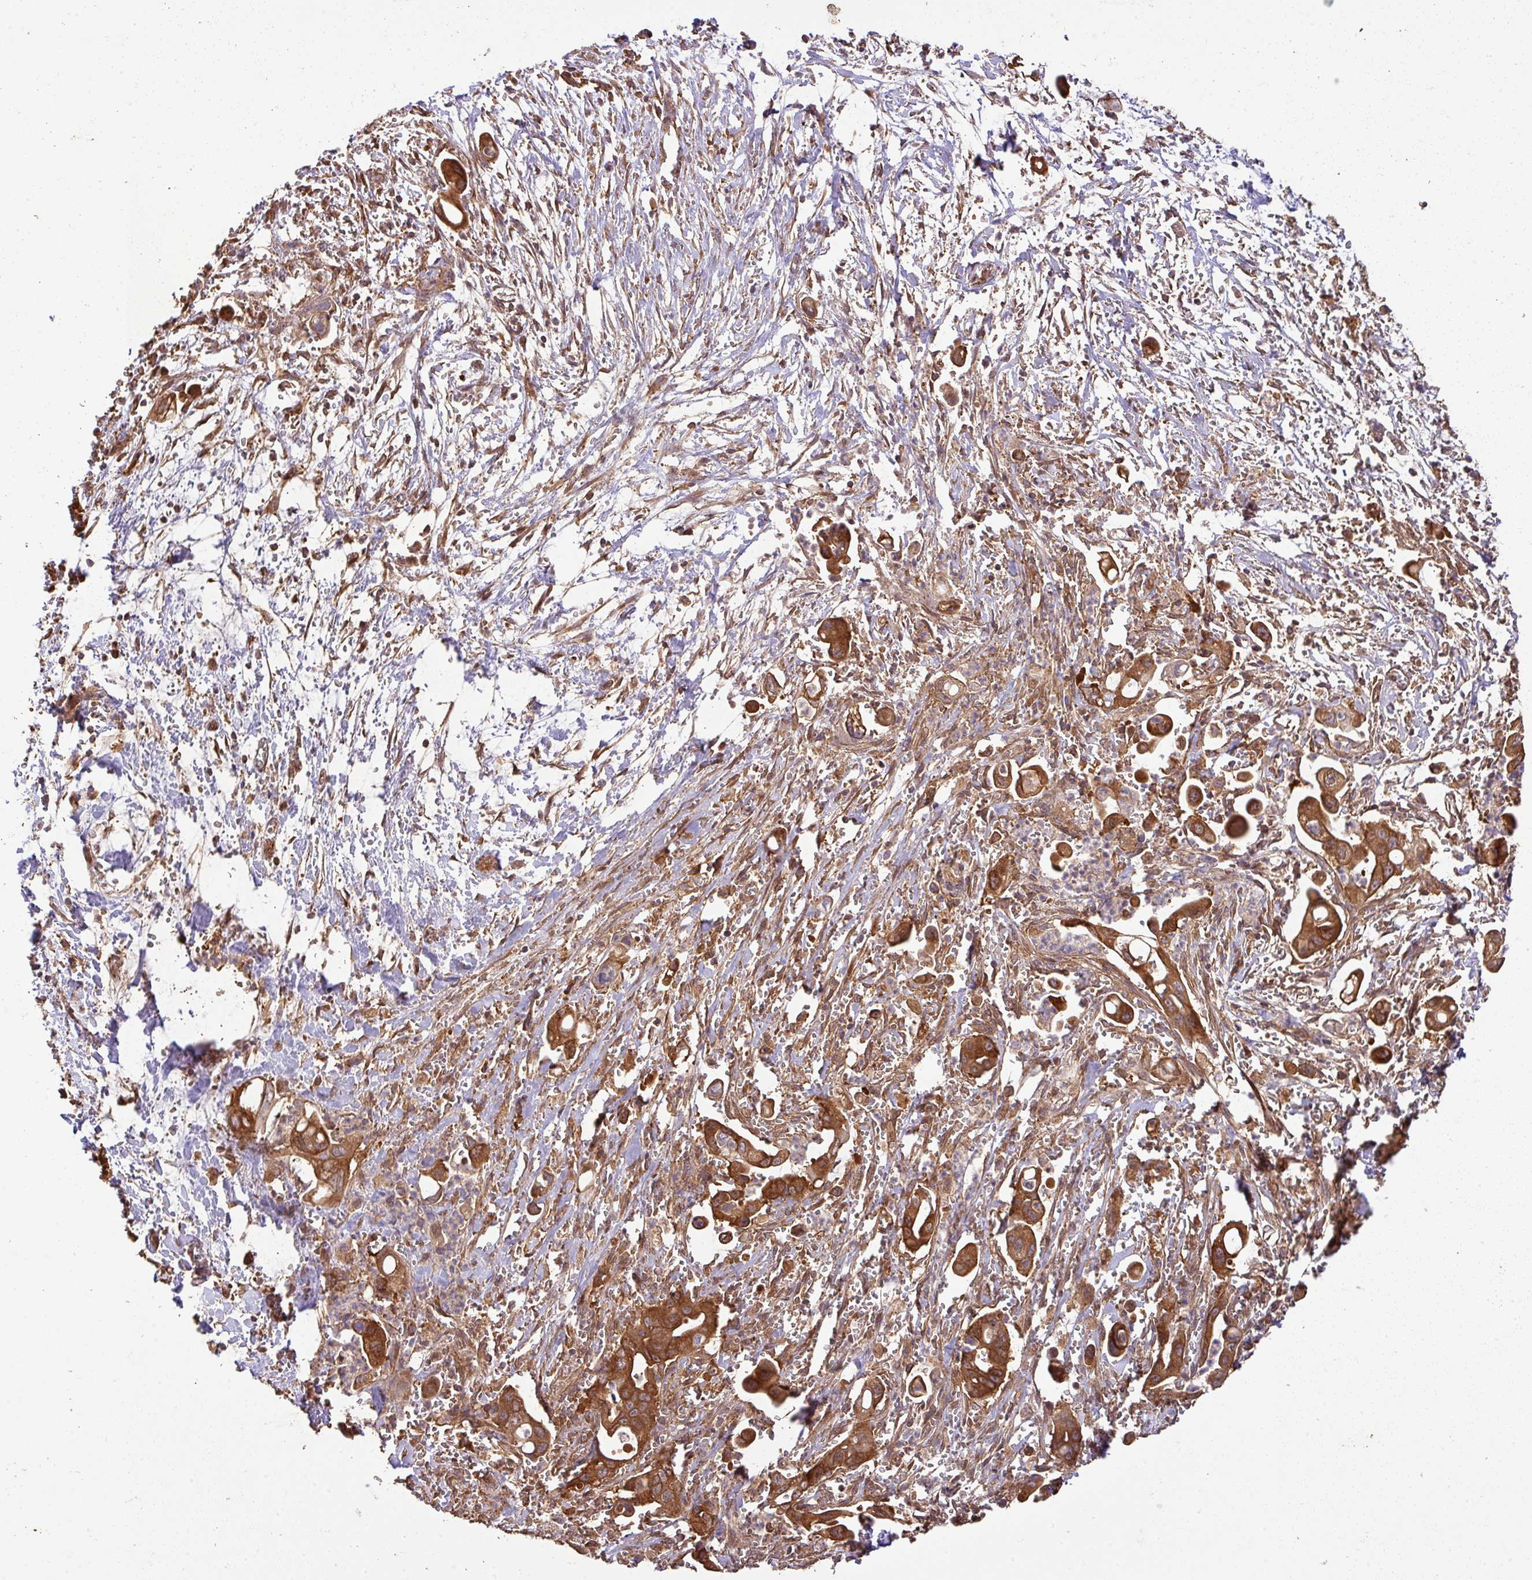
{"staining": {"intensity": "strong", "quantity": ">75%", "location": "cytoplasmic/membranous"}, "tissue": "pancreatic cancer", "cell_type": "Tumor cells", "image_type": "cancer", "snomed": [{"axis": "morphology", "description": "Adenocarcinoma, NOS"}, {"axis": "topography", "description": "Pancreas"}], "caption": "Pancreatic cancer (adenocarcinoma) stained with DAB IHC exhibits high levels of strong cytoplasmic/membranous expression in approximately >75% of tumor cells.", "gene": "GSPT1", "patient": {"sex": "male", "age": 61}}